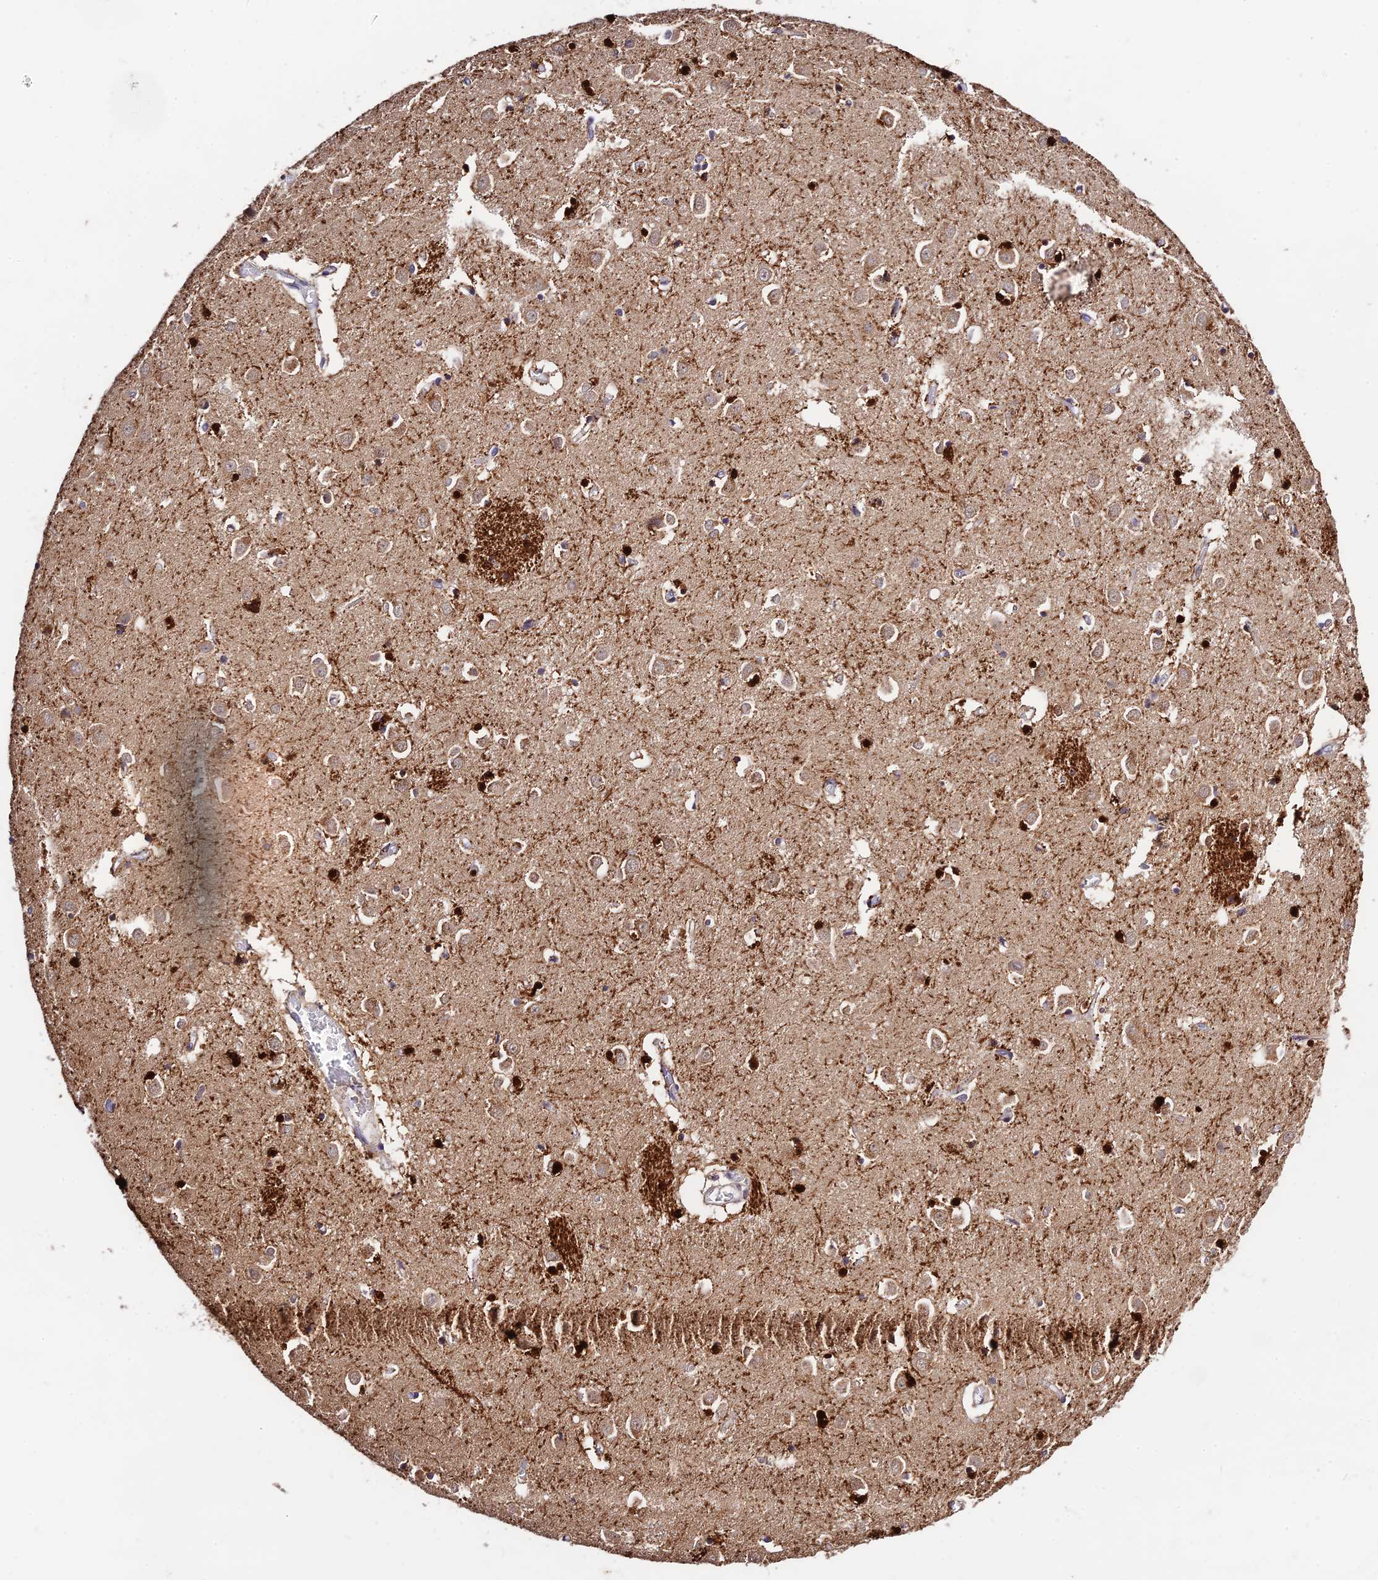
{"staining": {"intensity": "strong", "quantity": "25%-75%", "location": "cytoplasmic/membranous,nuclear"}, "tissue": "caudate", "cell_type": "Glial cells", "image_type": "normal", "snomed": [{"axis": "morphology", "description": "Normal tissue, NOS"}, {"axis": "topography", "description": "Lateral ventricle wall"}], "caption": "Immunohistochemistry photomicrograph of normal caudate: human caudate stained using IHC demonstrates high levels of strong protein expression localized specifically in the cytoplasmic/membranous,nuclear of glial cells, appearing as a cytoplasmic/membranous,nuclear brown color.", "gene": "CWH43", "patient": {"sex": "male", "age": 70}}